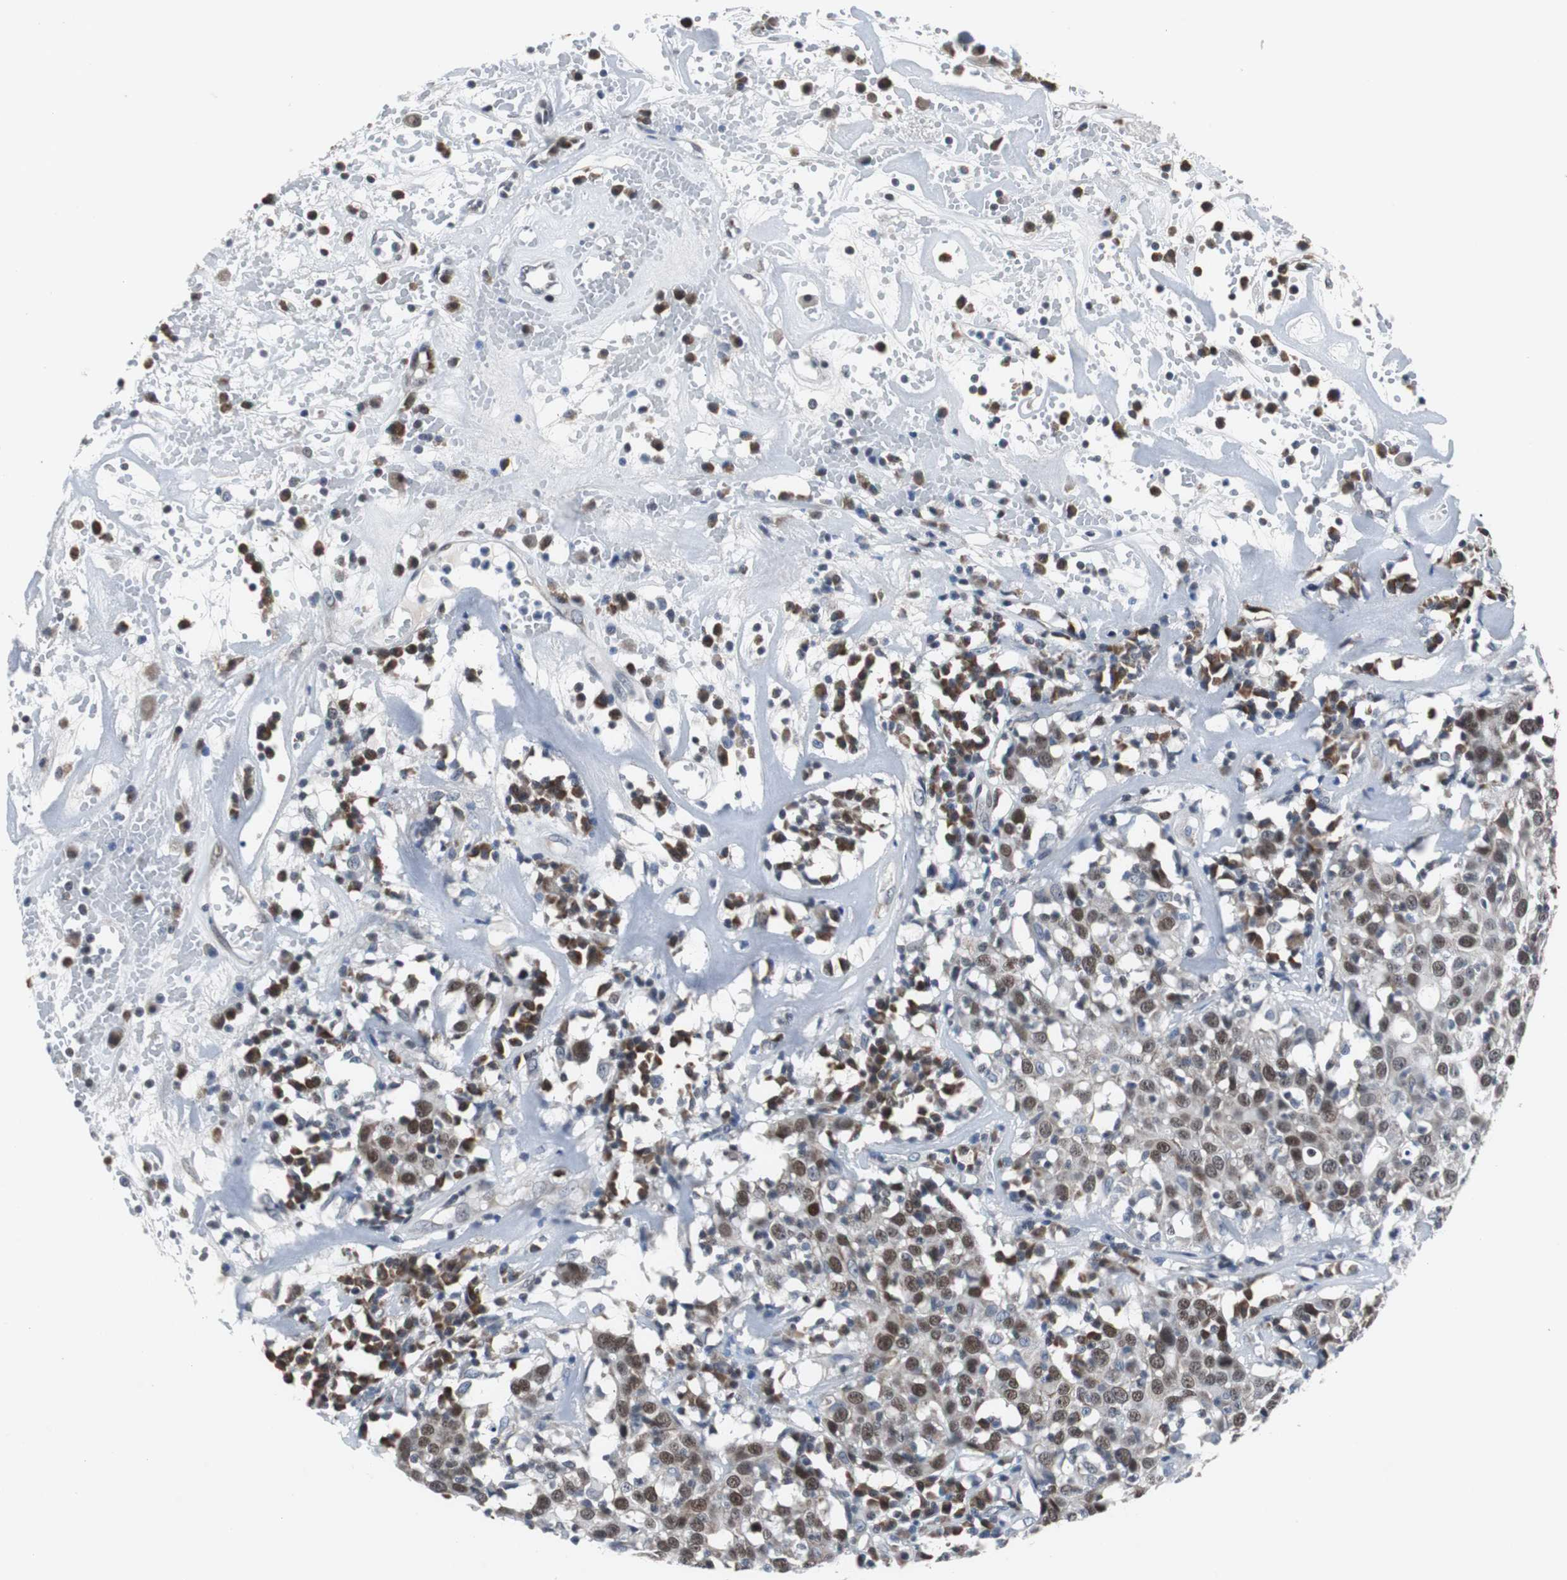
{"staining": {"intensity": "moderate", "quantity": ">75%", "location": "cytoplasmic/membranous,nuclear"}, "tissue": "head and neck cancer", "cell_type": "Tumor cells", "image_type": "cancer", "snomed": [{"axis": "morphology", "description": "Adenocarcinoma, NOS"}, {"axis": "topography", "description": "Salivary gland"}, {"axis": "topography", "description": "Head-Neck"}], "caption": "Immunohistochemistry (IHC) image of head and neck cancer stained for a protein (brown), which shows medium levels of moderate cytoplasmic/membranous and nuclear positivity in approximately >75% of tumor cells.", "gene": "ZHX2", "patient": {"sex": "female", "age": 65}}